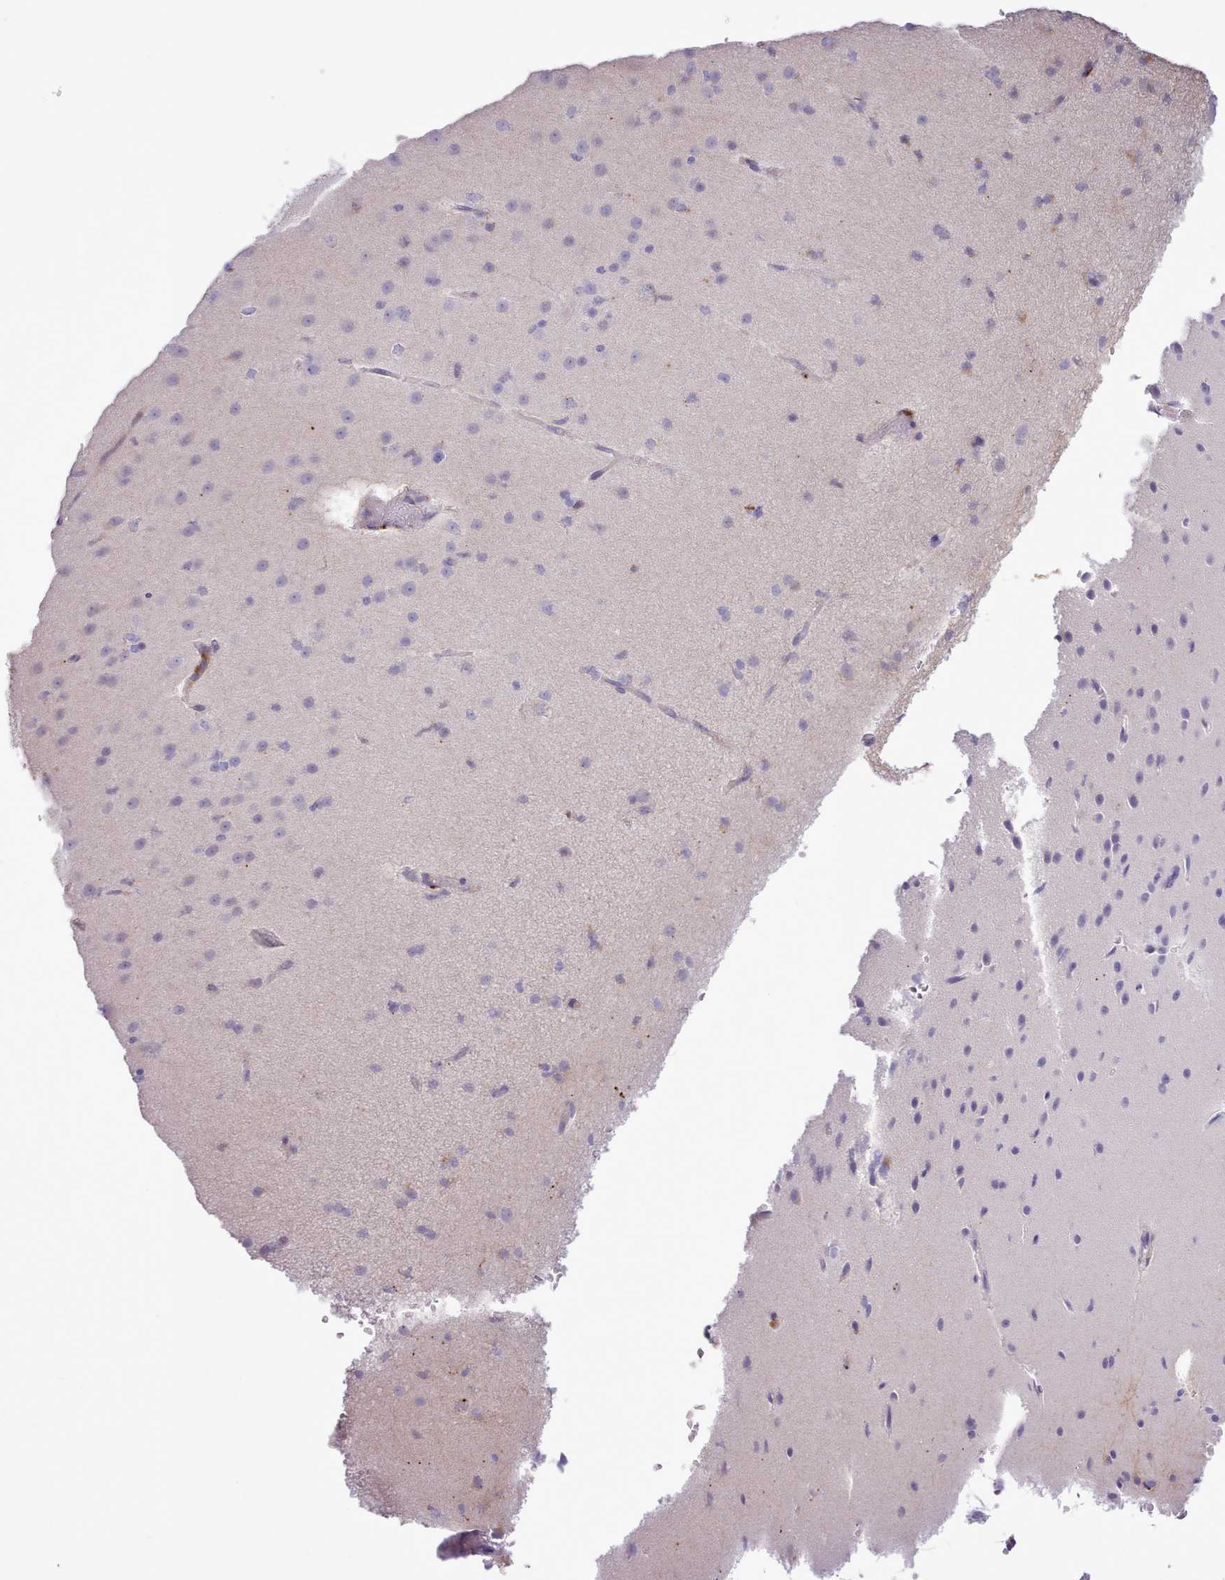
{"staining": {"intensity": "negative", "quantity": "none", "location": "none"}, "tissue": "cerebral cortex", "cell_type": "Endothelial cells", "image_type": "normal", "snomed": [{"axis": "morphology", "description": "Normal tissue, NOS"}, {"axis": "morphology", "description": "Developmental malformation"}, {"axis": "topography", "description": "Cerebral cortex"}], "caption": "Immunohistochemical staining of normal human cerebral cortex shows no significant positivity in endothelial cells. (Brightfield microscopy of DAB (3,3'-diaminobenzidine) IHC at high magnification).", "gene": "SRD5A1", "patient": {"sex": "female", "age": 30}}